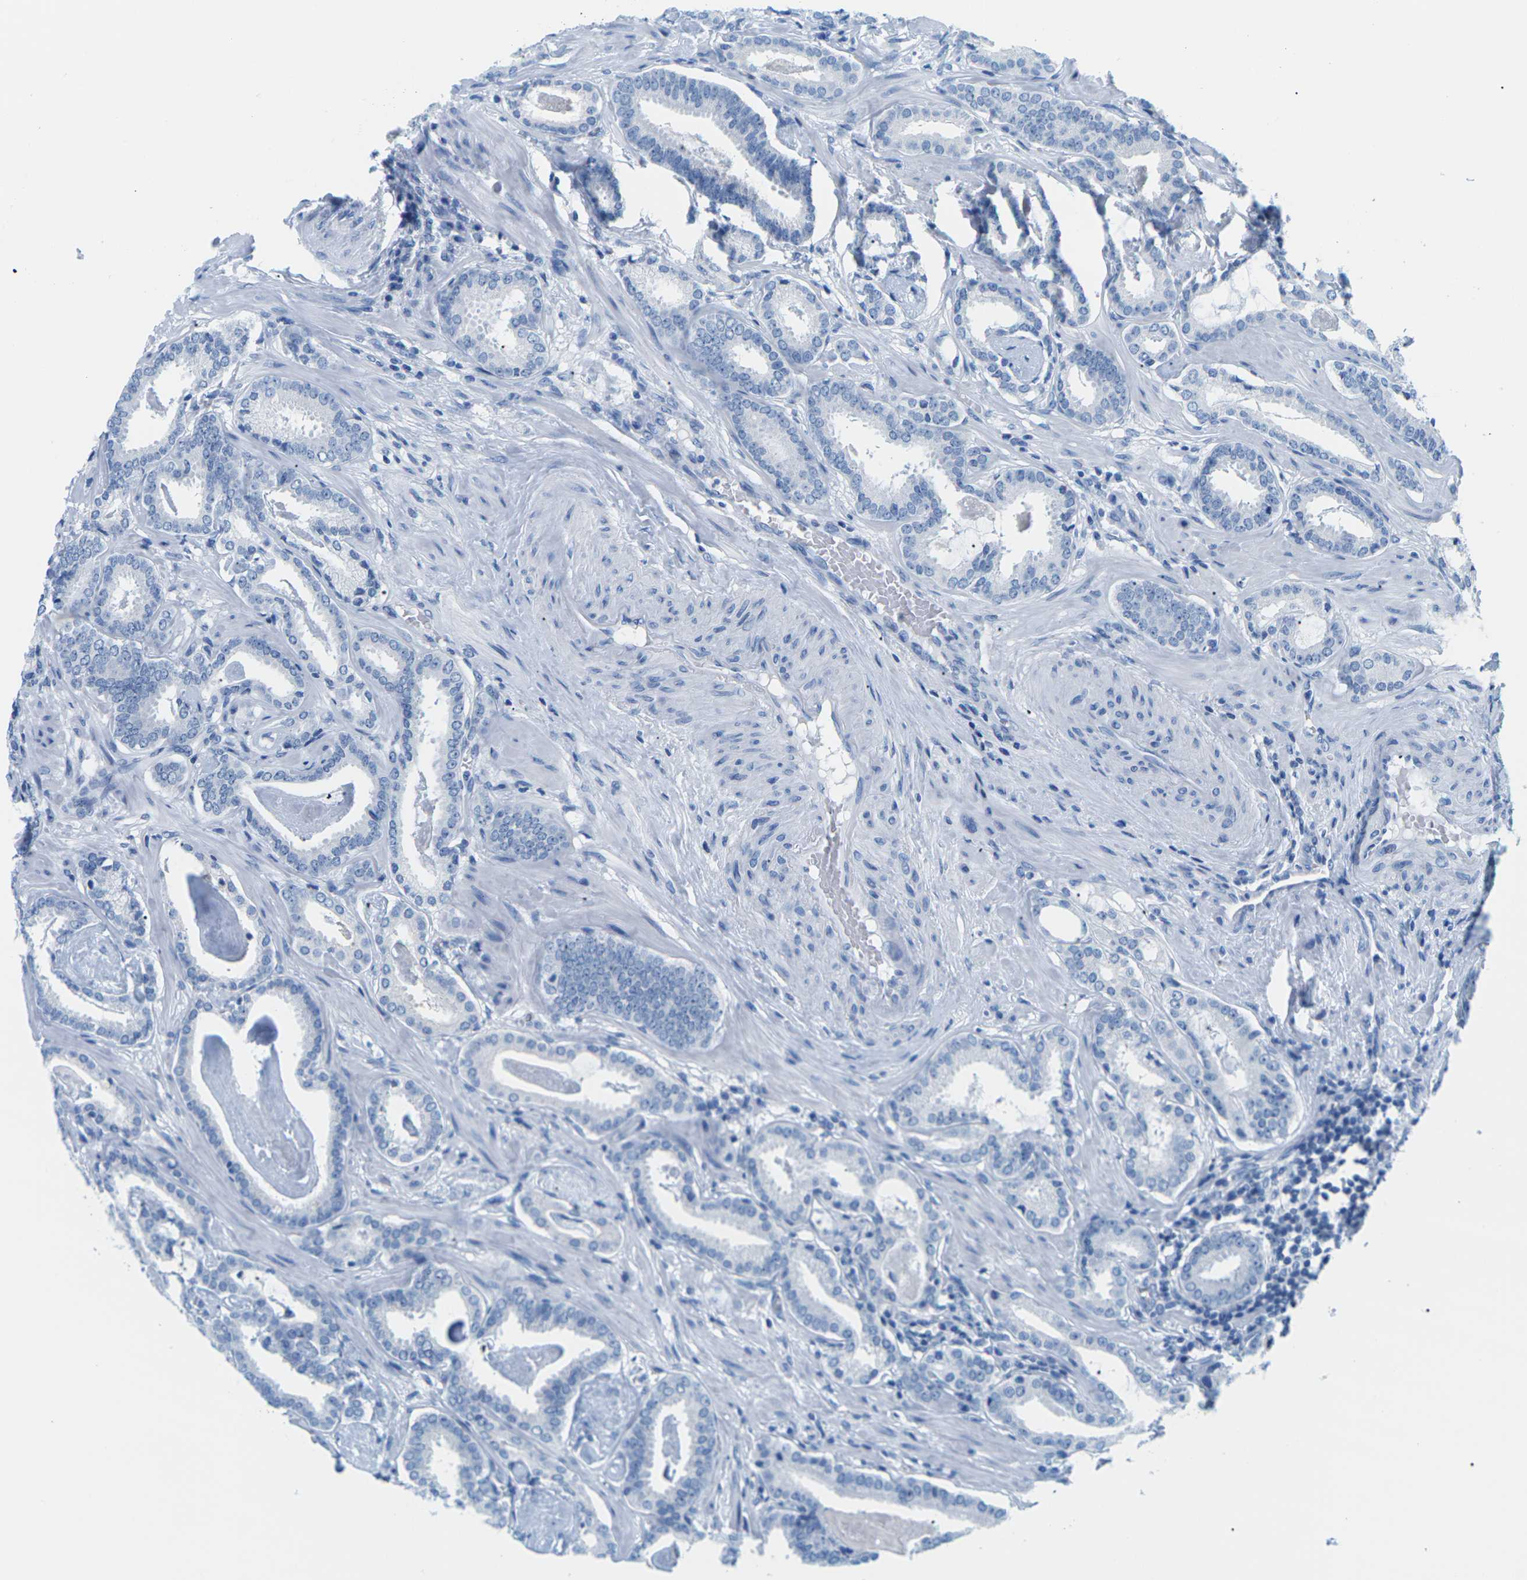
{"staining": {"intensity": "negative", "quantity": "none", "location": "none"}, "tissue": "prostate cancer", "cell_type": "Tumor cells", "image_type": "cancer", "snomed": [{"axis": "morphology", "description": "Adenocarcinoma, Low grade"}, {"axis": "topography", "description": "Prostate"}], "caption": "An image of human prostate cancer is negative for staining in tumor cells. (DAB (3,3'-diaminobenzidine) immunohistochemistry visualized using brightfield microscopy, high magnification).", "gene": "SLC12A1", "patient": {"sex": "male", "age": 53}}